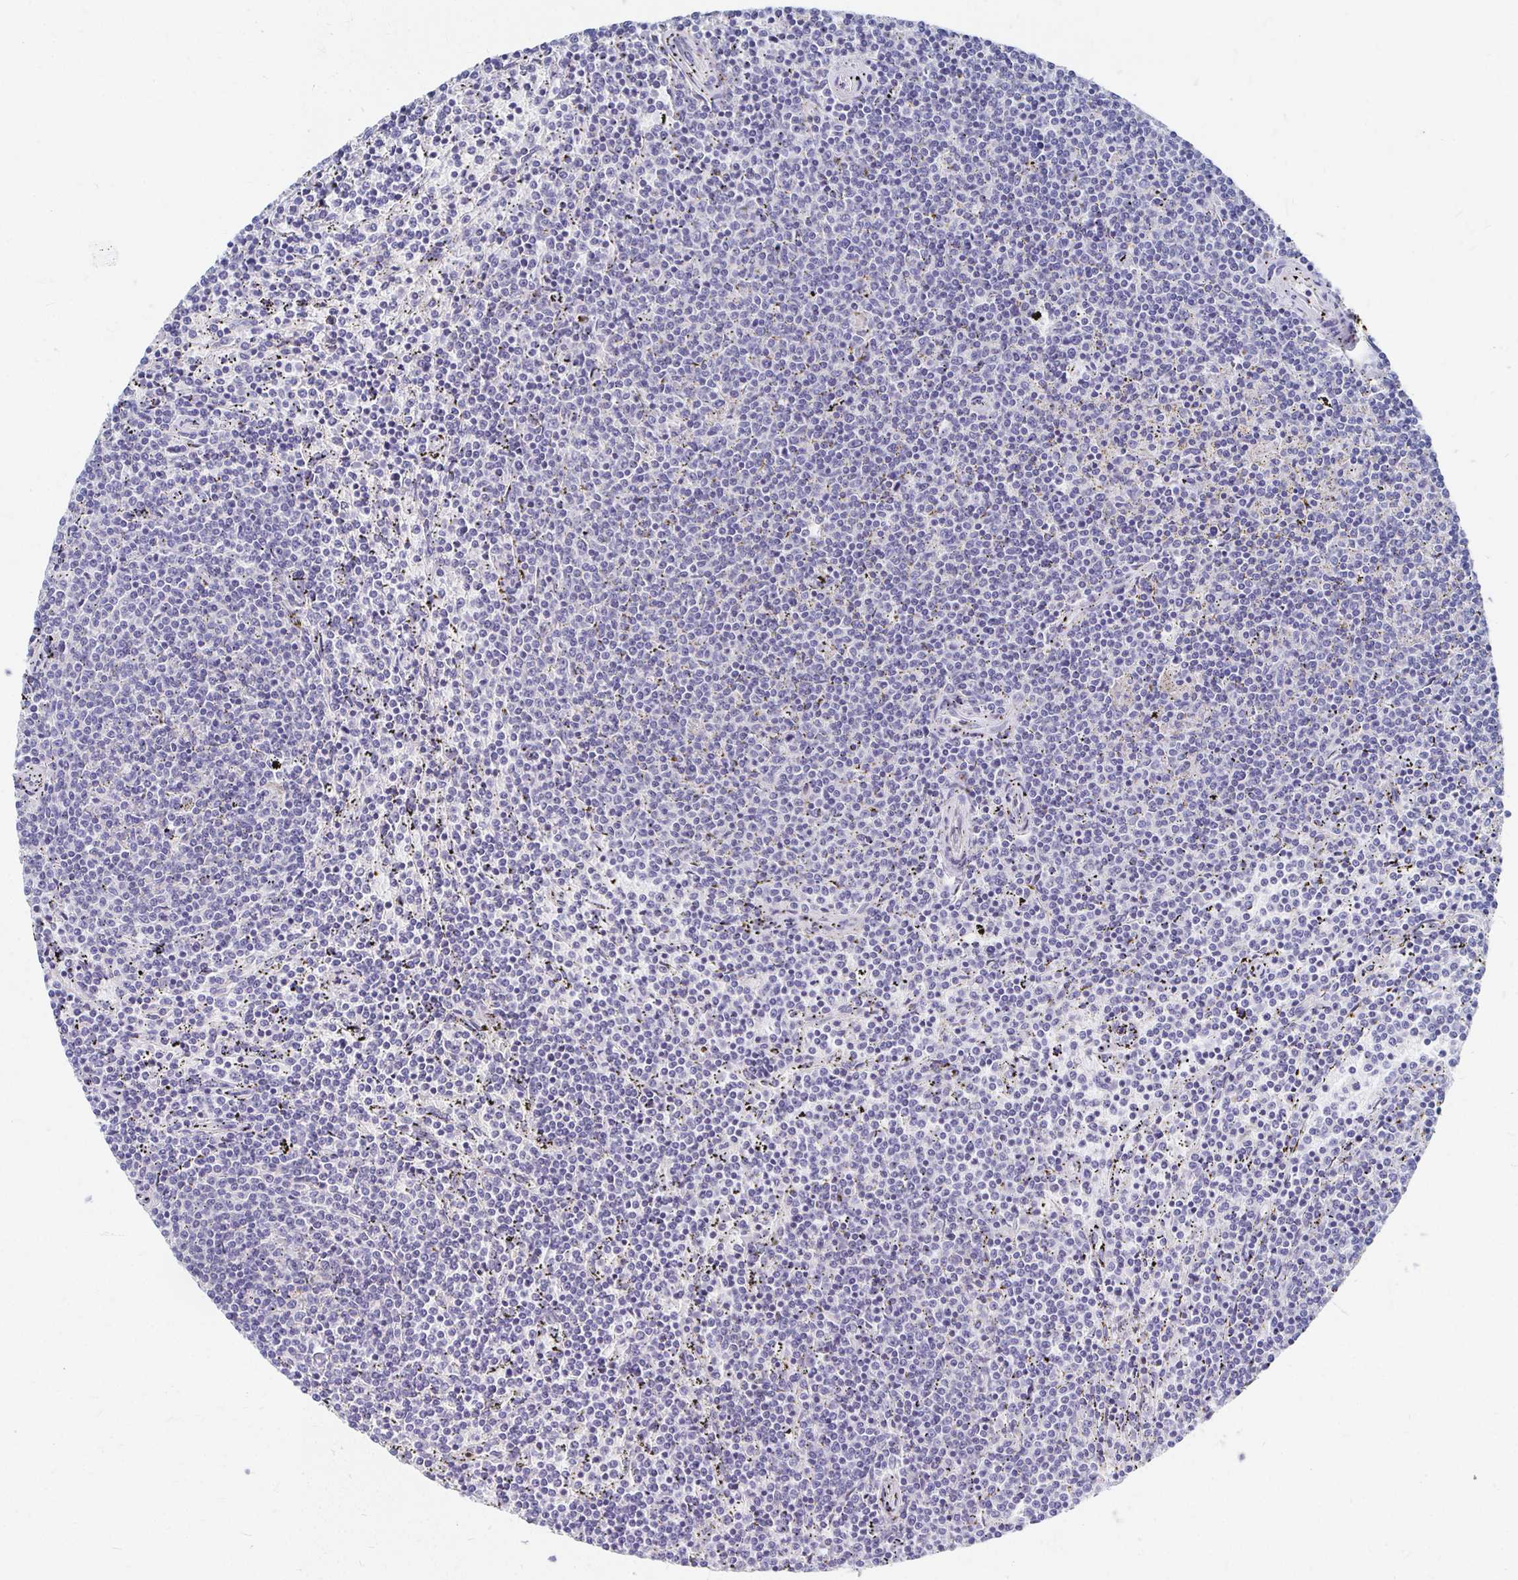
{"staining": {"intensity": "negative", "quantity": "none", "location": "none"}, "tissue": "lymphoma", "cell_type": "Tumor cells", "image_type": "cancer", "snomed": [{"axis": "morphology", "description": "Malignant lymphoma, non-Hodgkin's type, Low grade"}, {"axis": "topography", "description": "Spleen"}], "caption": "Immunohistochemistry (IHC) of human lymphoma reveals no expression in tumor cells.", "gene": "CLIC3", "patient": {"sex": "female", "age": 50}}